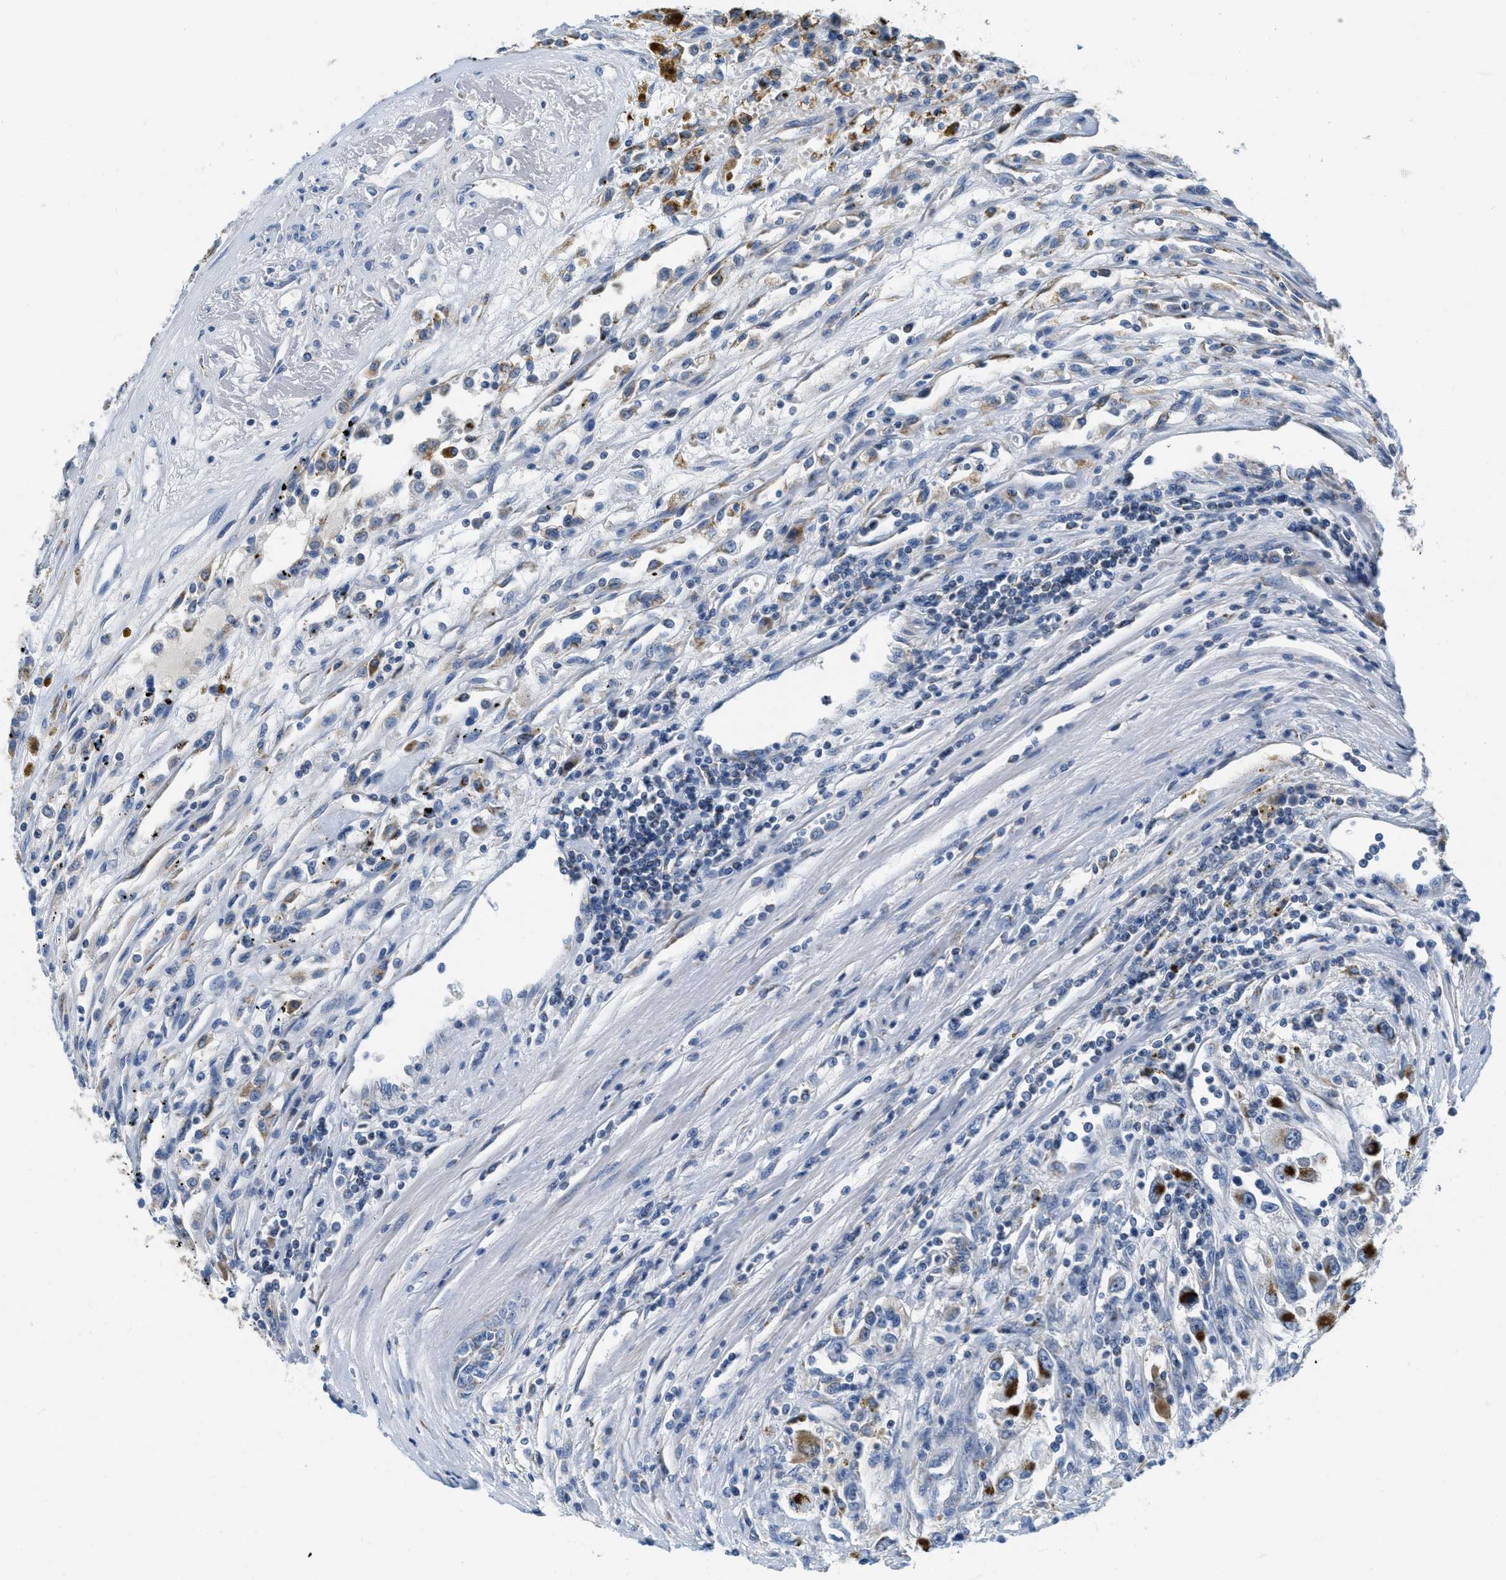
{"staining": {"intensity": "moderate", "quantity": "25%-75%", "location": "cytoplasmic/membranous"}, "tissue": "renal cancer", "cell_type": "Tumor cells", "image_type": "cancer", "snomed": [{"axis": "morphology", "description": "Adenocarcinoma, NOS"}, {"axis": "topography", "description": "Kidney"}], "caption": "A brown stain highlights moderate cytoplasmic/membranous staining of a protein in human renal adenocarcinoma tumor cells.", "gene": "KCNJ5", "patient": {"sex": "female", "age": 52}}